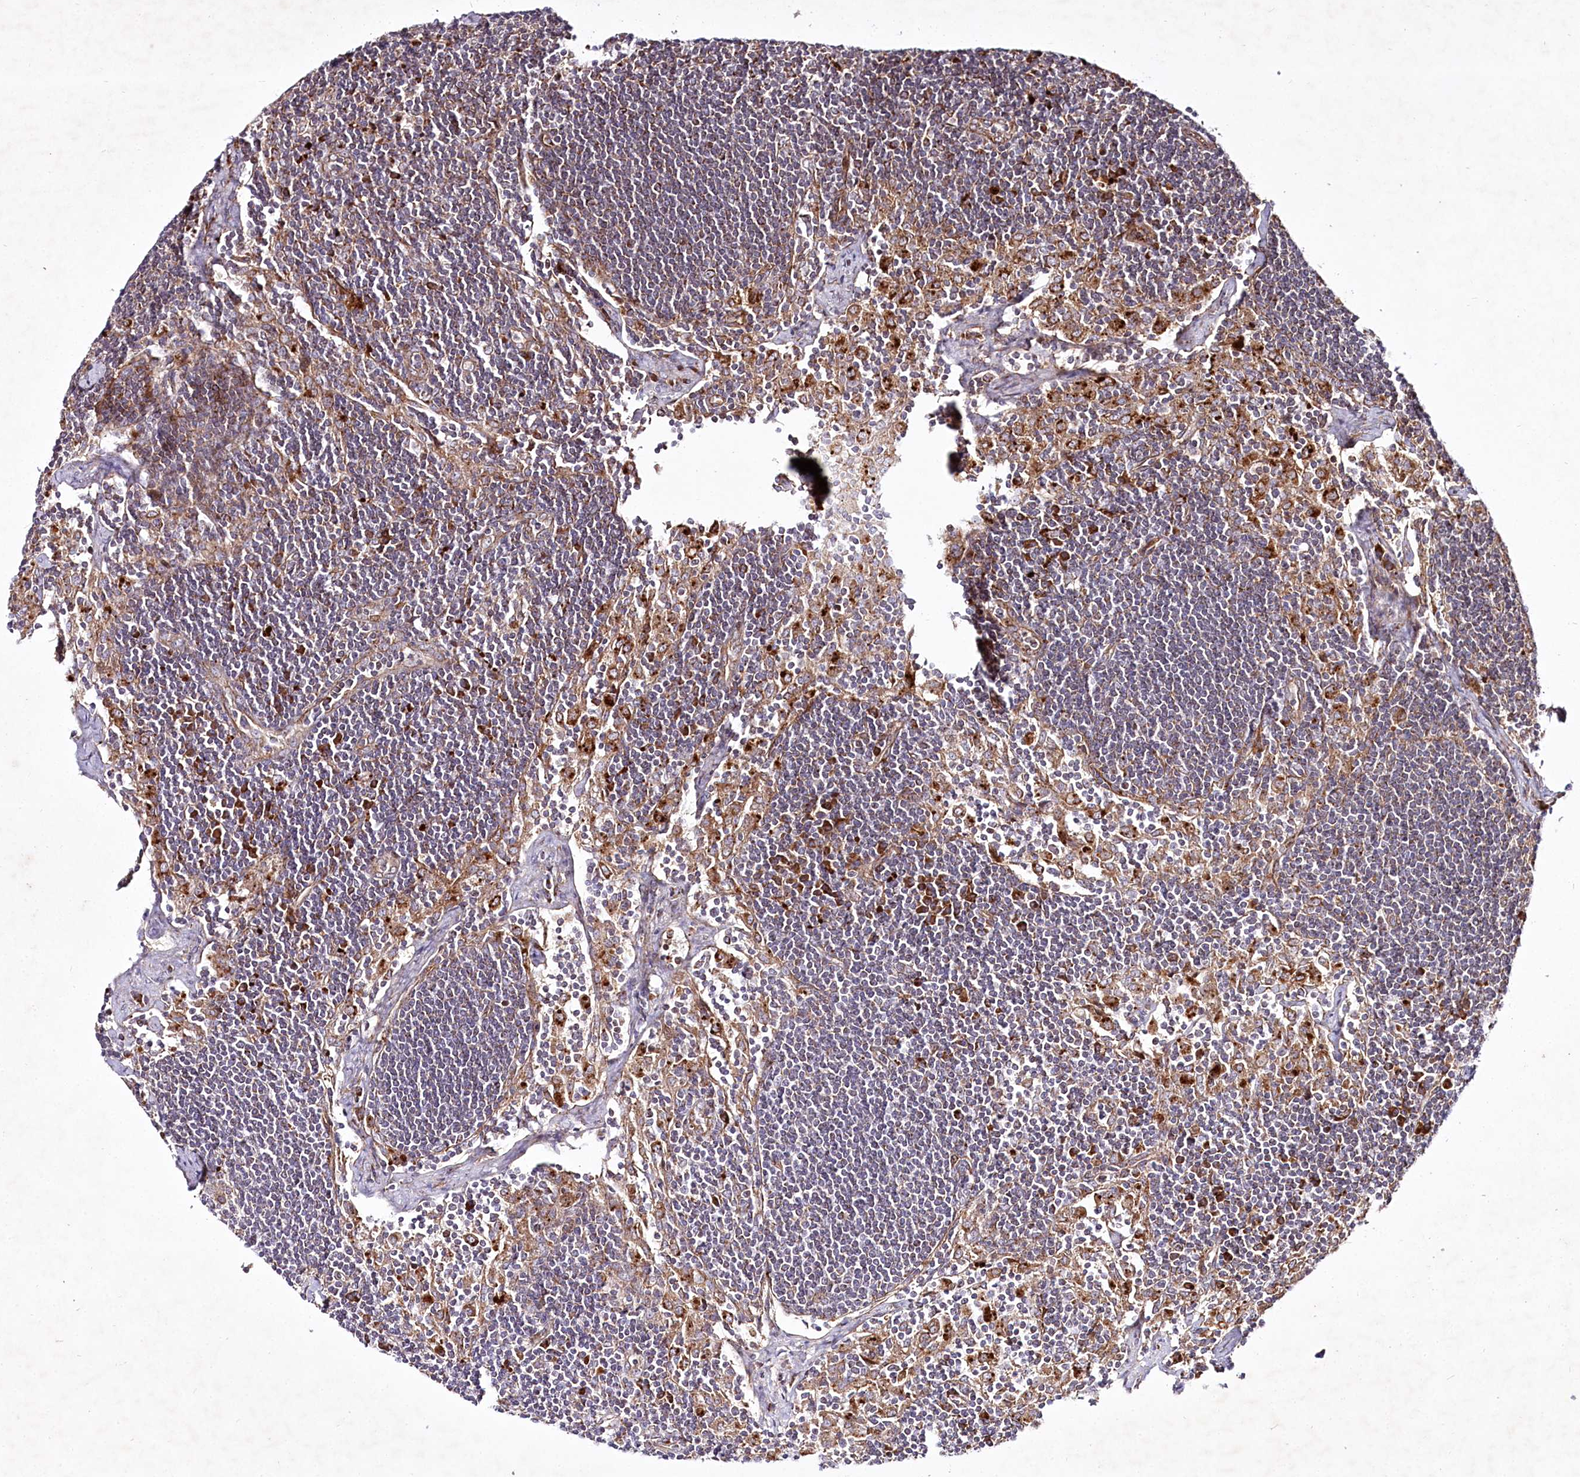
{"staining": {"intensity": "weak", "quantity": "<25%", "location": "cytoplasmic/membranous"}, "tissue": "lymph node", "cell_type": "Germinal center cells", "image_type": "normal", "snomed": [{"axis": "morphology", "description": "Normal tissue, NOS"}, {"axis": "topography", "description": "Lymph node"}], "caption": "Human lymph node stained for a protein using immunohistochemistry (IHC) shows no expression in germinal center cells.", "gene": "PSTK", "patient": {"sex": "male", "age": 24}}